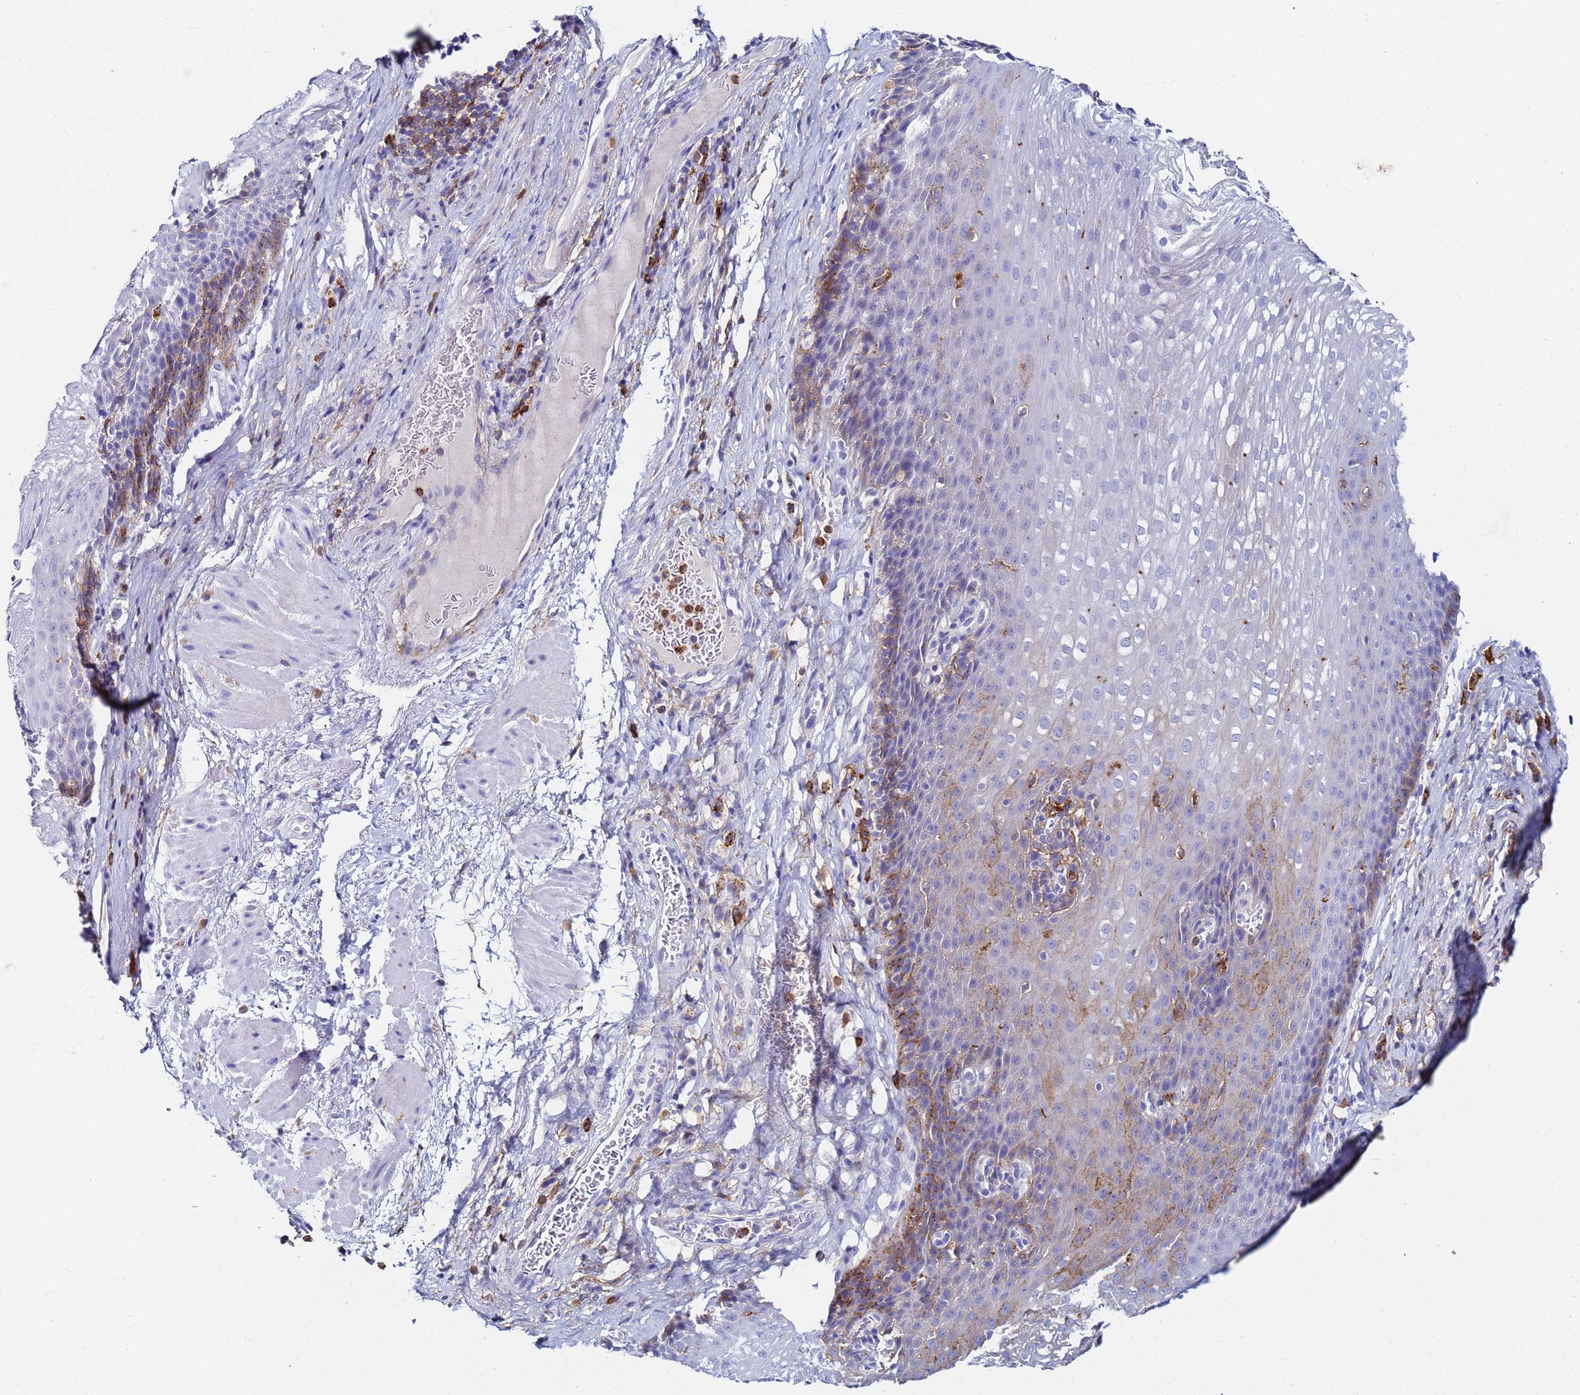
{"staining": {"intensity": "weak", "quantity": "<25%", "location": "cytoplasmic/membranous"}, "tissue": "esophagus", "cell_type": "Squamous epithelial cells", "image_type": "normal", "snomed": [{"axis": "morphology", "description": "Normal tissue, NOS"}, {"axis": "topography", "description": "Esophagus"}], "caption": "High power microscopy histopathology image of an immunohistochemistry micrograph of benign esophagus, revealing no significant positivity in squamous epithelial cells. (Stains: DAB (3,3'-diaminobenzidine) IHC with hematoxylin counter stain, Microscopy: brightfield microscopy at high magnification).", "gene": "BASP1", "patient": {"sex": "female", "age": 66}}